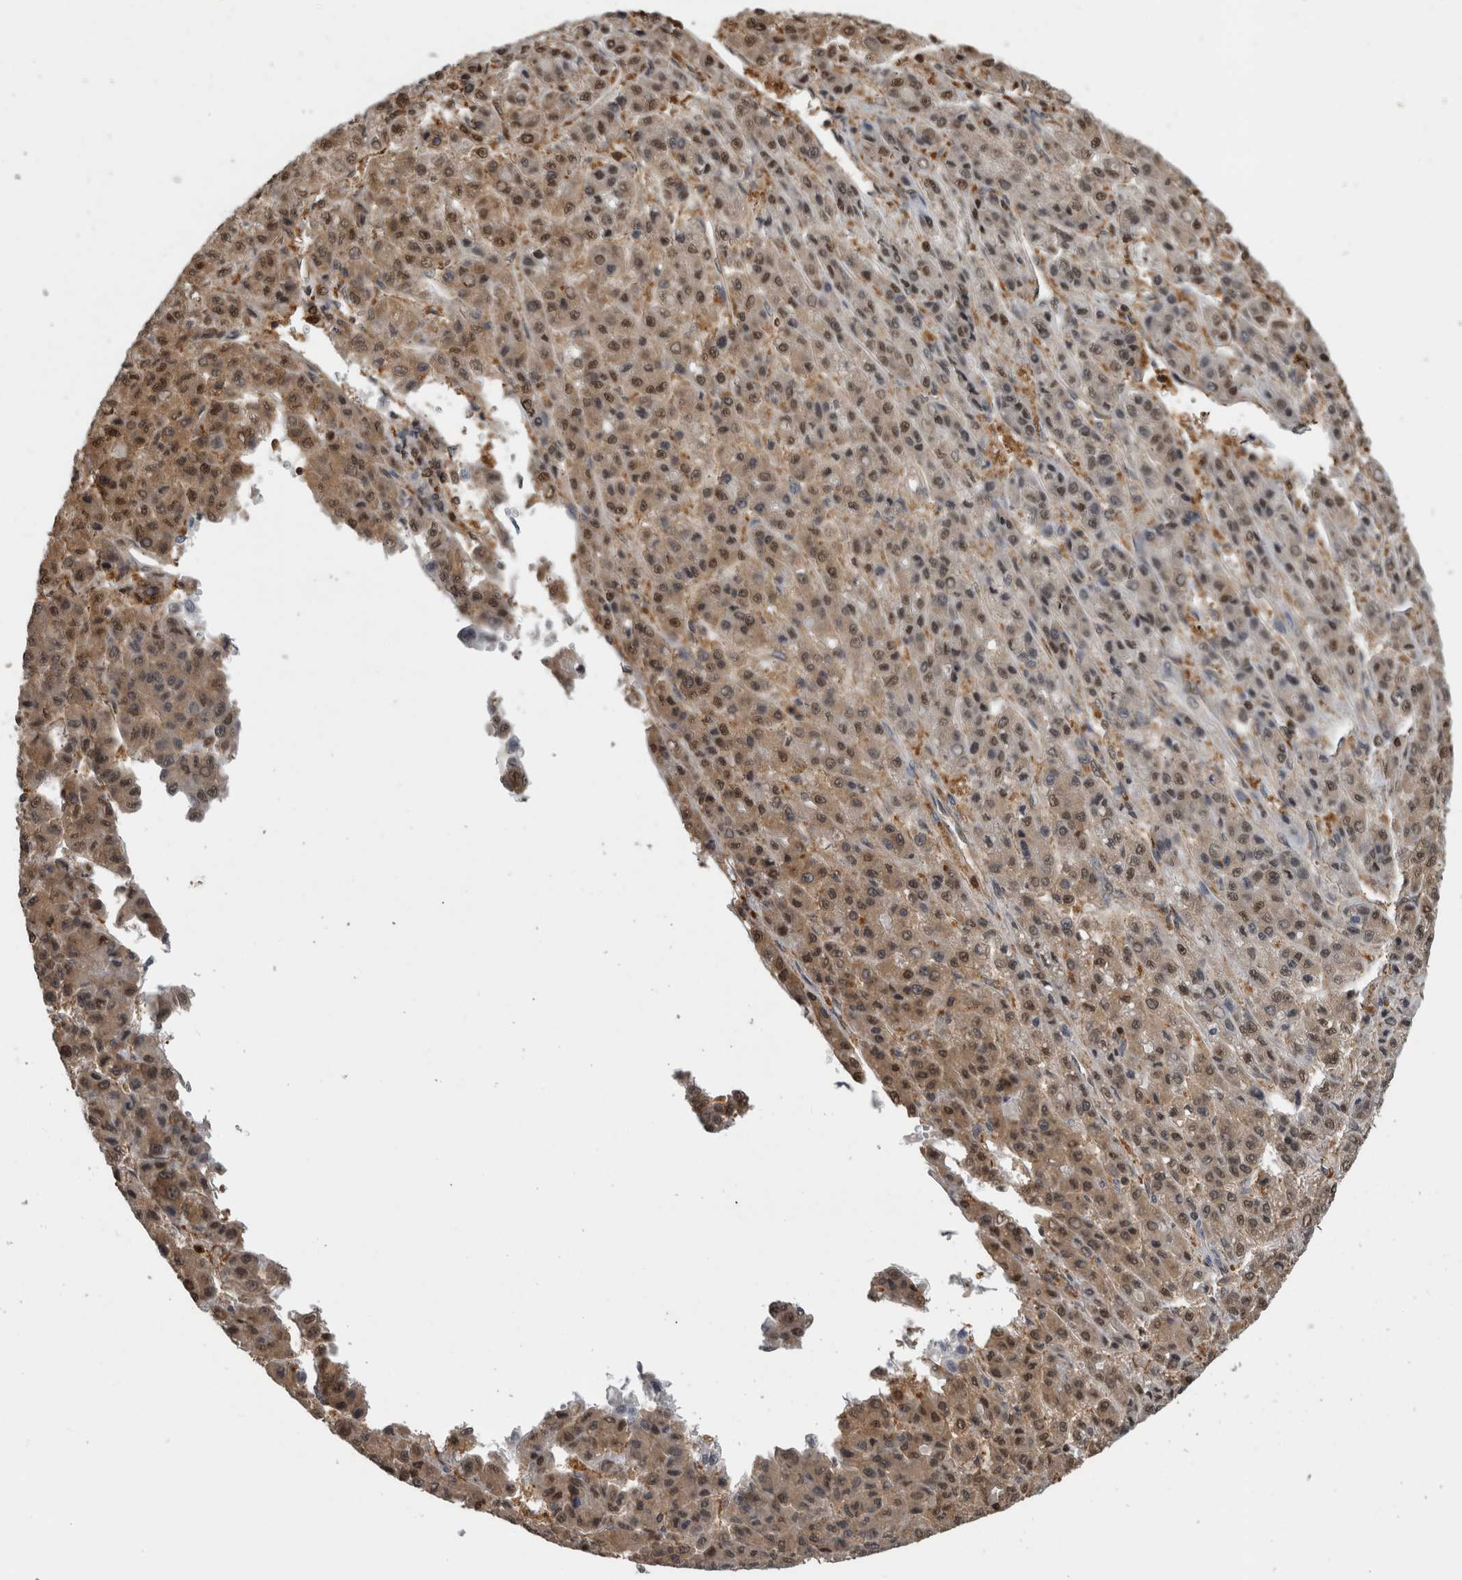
{"staining": {"intensity": "moderate", "quantity": "<25%", "location": "cytoplasmic/membranous,nuclear"}, "tissue": "liver cancer", "cell_type": "Tumor cells", "image_type": "cancer", "snomed": [{"axis": "morphology", "description": "Carcinoma, Hepatocellular, NOS"}, {"axis": "topography", "description": "Liver"}], "caption": "Immunohistochemistry histopathology image of human liver cancer (hepatocellular carcinoma) stained for a protein (brown), which demonstrates low levels of moderate cytoplasmic/membranous and nuclear staining in about <25% of tumor cells.", "gene": "TDRD7", "patient": {"sex": "male", "age": 70}}